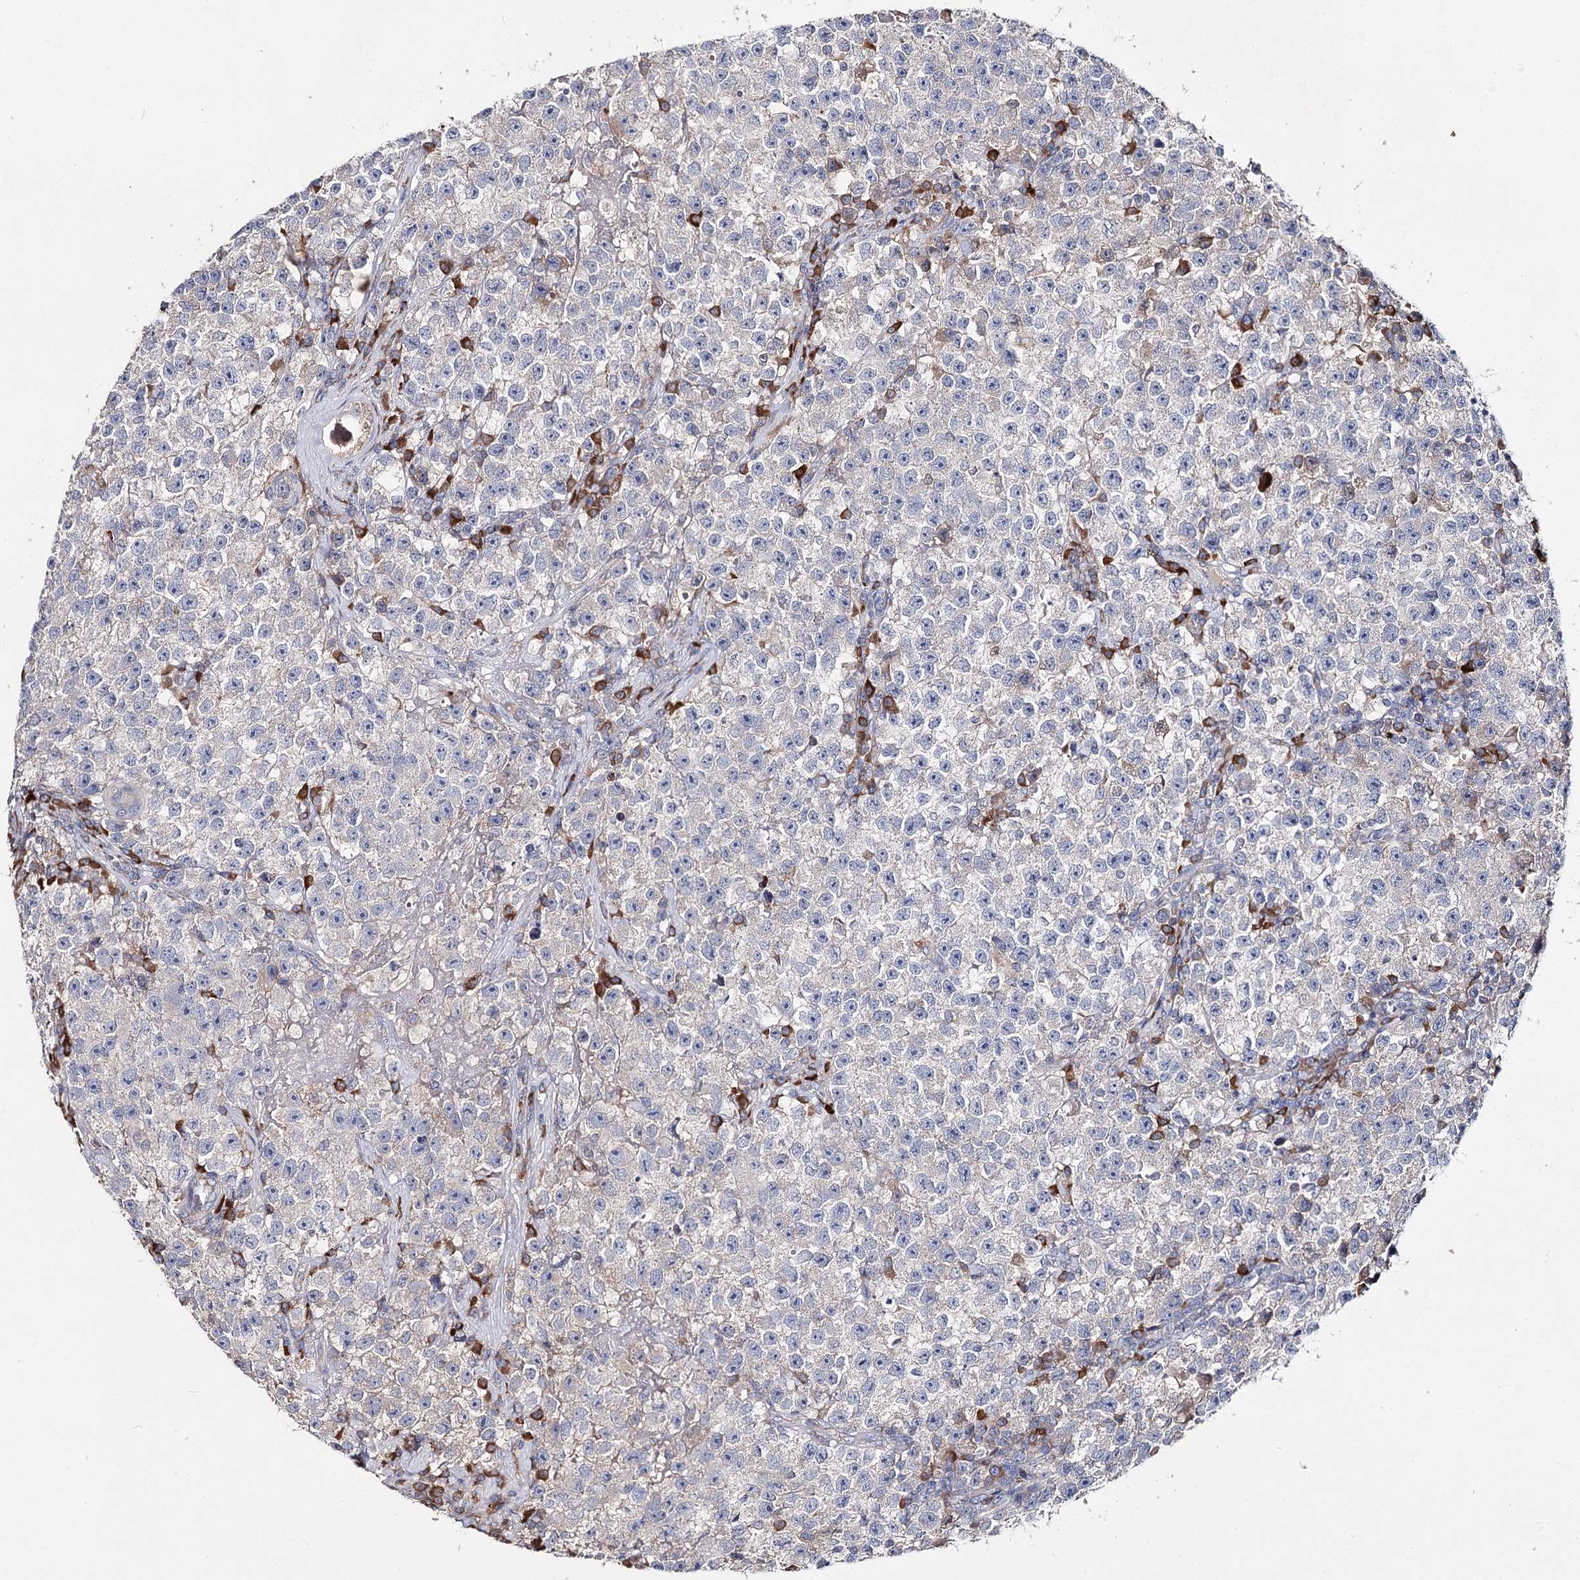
{"staining": {"intensity": "negative", "quantity": "none", "location": "none"}, "tissue": "testis cancer", "cell_type": "Tumor cells", "image_type": "cancer", "snomed": [{"axis": "morphology", "description": "Seminoma, NOS"}, {"axis": "topography", "description": "Testis"}], "caption": "Testis seminoma stained for a protein using immunohistochemistry reveals no expression tumor cells.", "gene": "IL1RAP", "patient": {"sex": "male", "age": 22}}